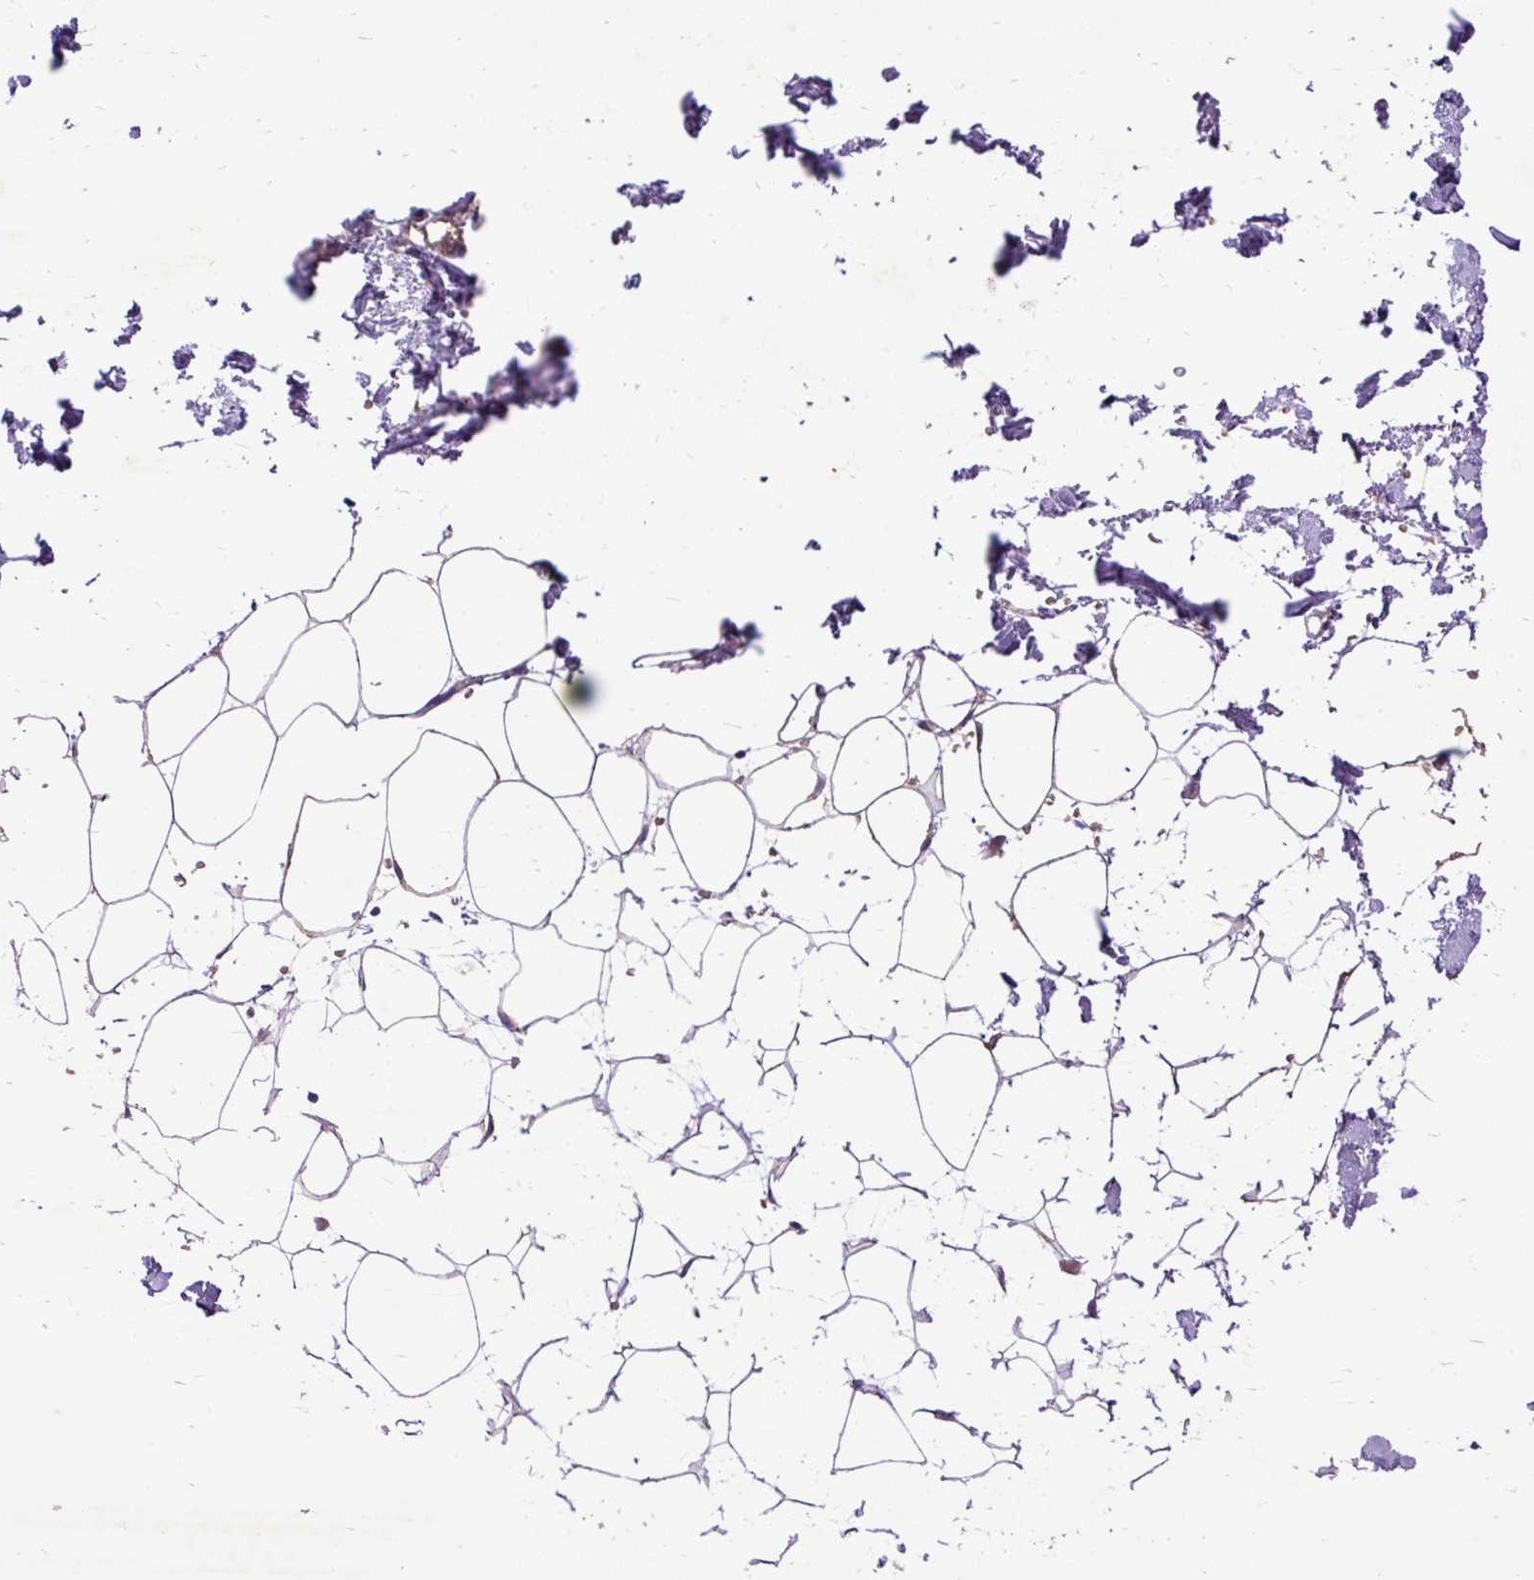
{"staining": {"intensity": "negative", "quantity": "none", "location": "none"}, "tissue": "adipose tissue", "cell_type": "Adipocytes", "image_type": "normal", "snomed": [{"axis": "morphology", "description": "Normal tissue, NOS"}, {"axis": "topography", "description": "Skin"}, {"axis": "topography", "description": "Peripheral nerve tissue"}], "caption": "The photomicrograph displays no staining of adipocytes in normal adipose tissue. (IHC, brightfield microscopy, high magnification).", "gene": "TOMM40", "patient": {"sex": "female", "age": 56}}